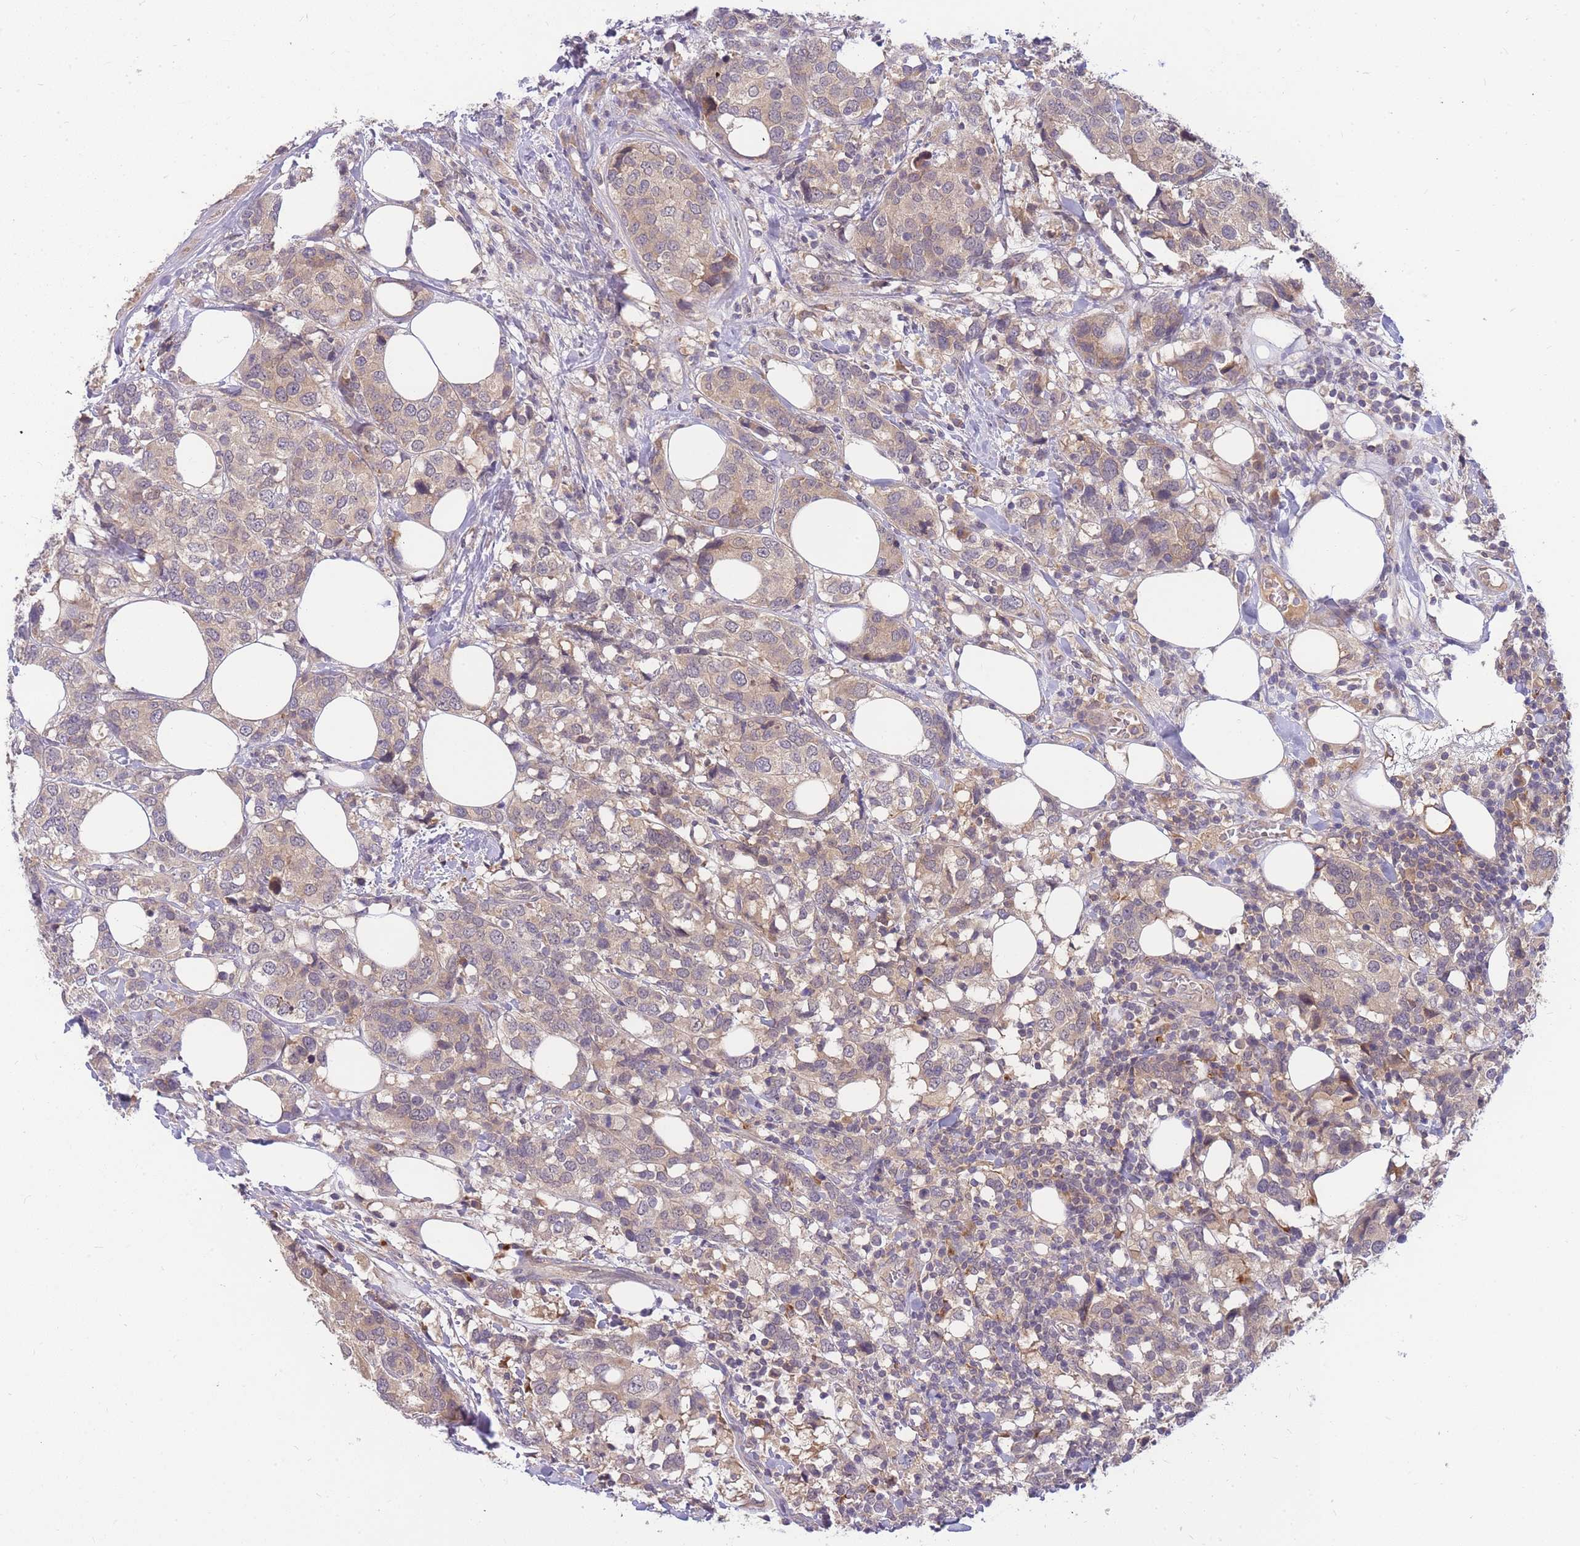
{"staining": {"intensity": "weak", "quantity": "25%-75%", "location": "cytoplasmic/membranous"}, "tissue": "breast cancer", "cell_type": "Tumor cells", "image_type": "cancer", "snomed": [{"axis": "morphology", "description": "Lobular carcinoma"}, {"axis": "topography", "description": "Breast"}], "caption": "Protein expression by immunohistochemistry shows weak cytoplasmic/membranous positivity in about 25%-75% of tumor cells in breast cancer (lobular carcinoma). The protein is stained brown, and the nuclei are stained in blue (DAB (3,3'-diaminobenzidine) IHC with brightfield microscopy, high magnification).", "gene": "ZNF577", "patient": {"sex": "female", "age": 59}}